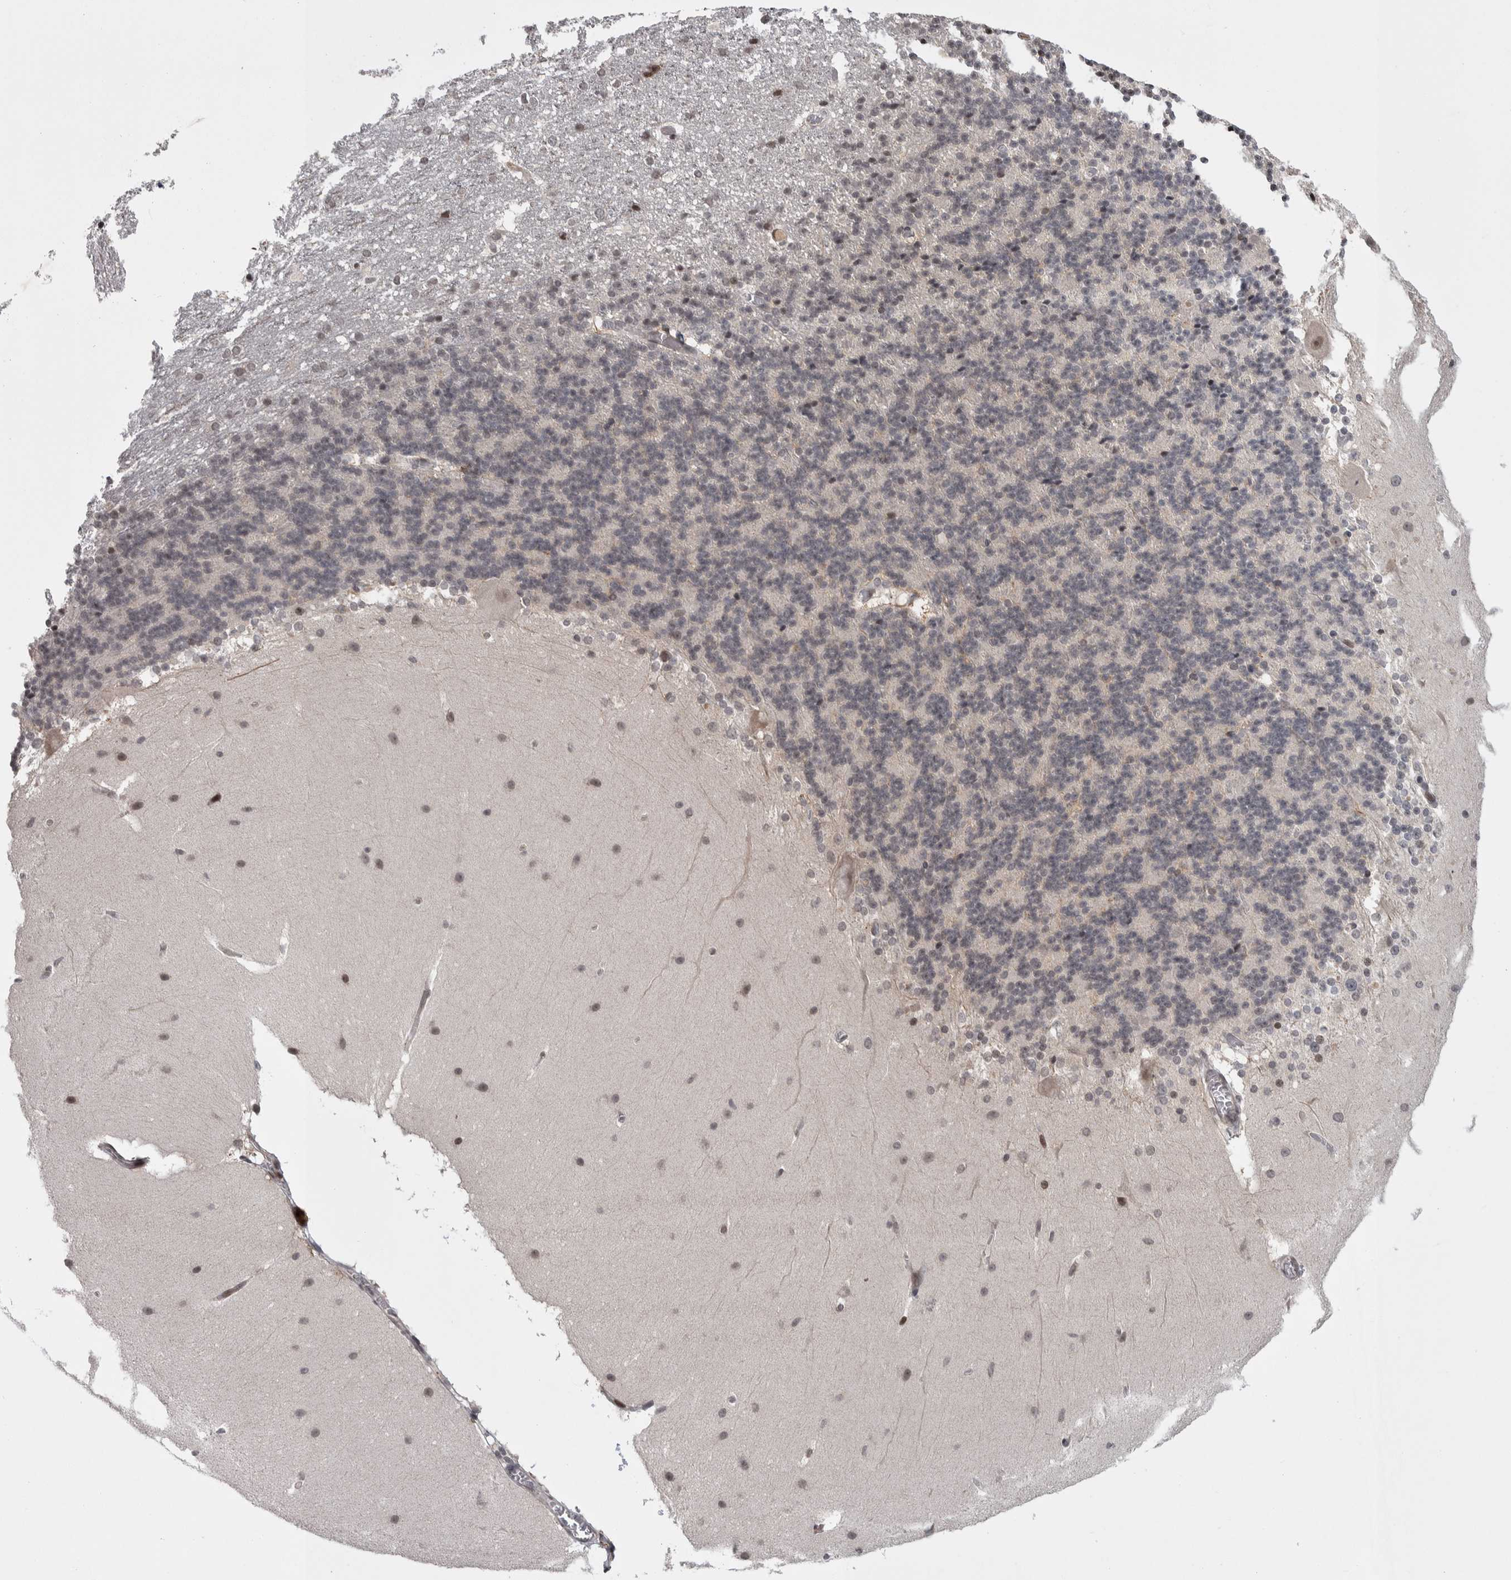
{"staining": {"intensity": "negative", "quantity": "none", "location": "none"}, "tissue": "cerebellum", "cell_type": "Cells in granular layer", "image_type": "normal", "snomed": [{"axis": "morphology", "description": "Normal tissue, NOS"}, {"axis": "topography", "description": "Cerebellum"}], "caption": "This photomicrograph is of unremarkable cerebellum stained with immunohistochemistry (IHC) to label a protein in brown with the nuclei are counter-stained blue. There is no expression in cells in granular layer.", "gene": "ZSCAN21", "patient": {"sex": "female", "age": 19}}